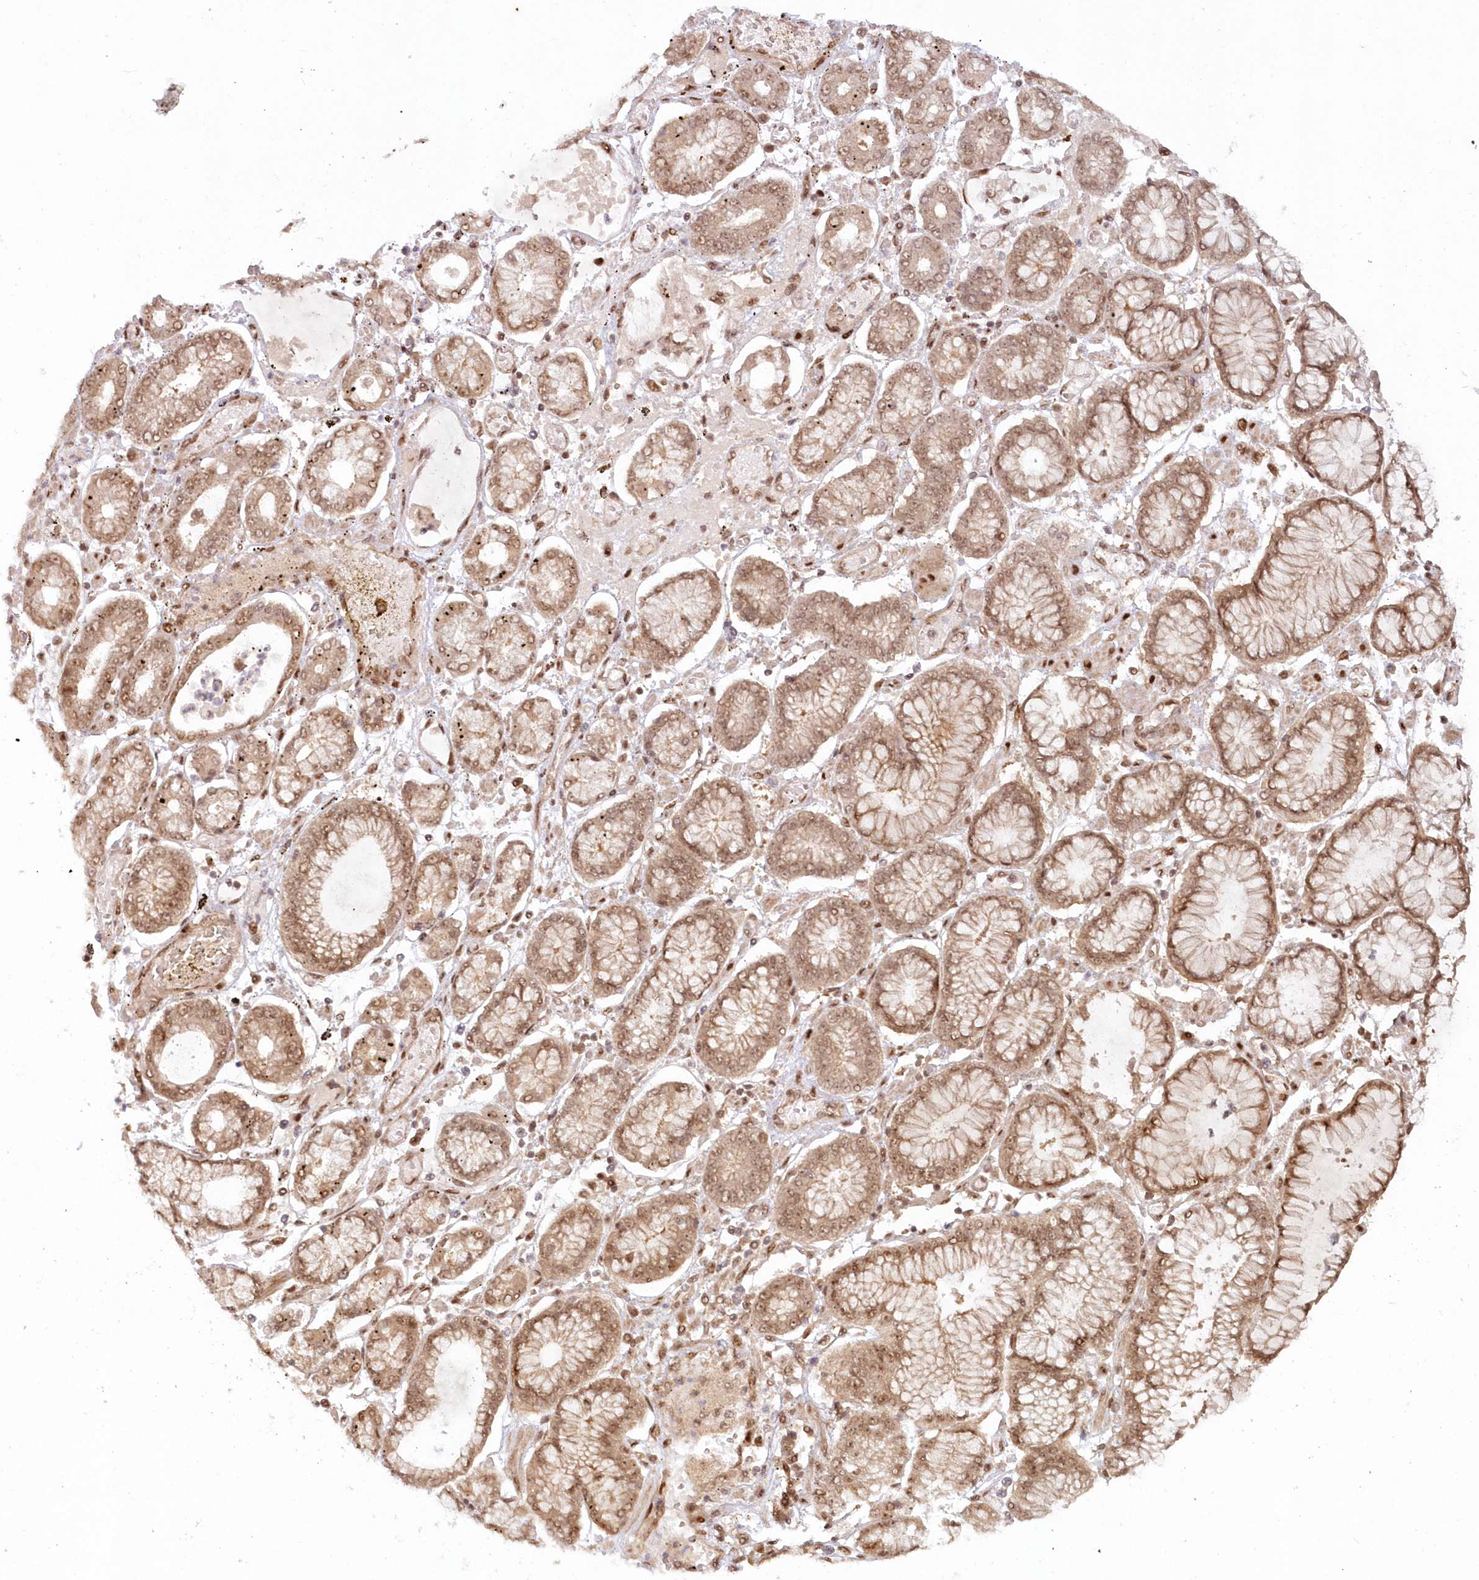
{"staining": {"intensity": "moderate", "quantity": ">75%", "location": "cytoplasmic/membranous,nuclear"}, "tissue": "stomach cancer", "cell_type": "Tumor cells", "image_type": "cancer", "snomed": [{"axis": "morphology", "description": "Adenocarcinoma, NOS"}, {"axis": "topography", "description": "Stomach"}], "caption": "The micrograph shows staining of stomach cancer, revealing moderate cytoplasmic/membranous and nuclear protein staining (brown color) within tumor cells.", "gene": "TOGARAM2", "patient": {"sex": "male", "age": 76}}